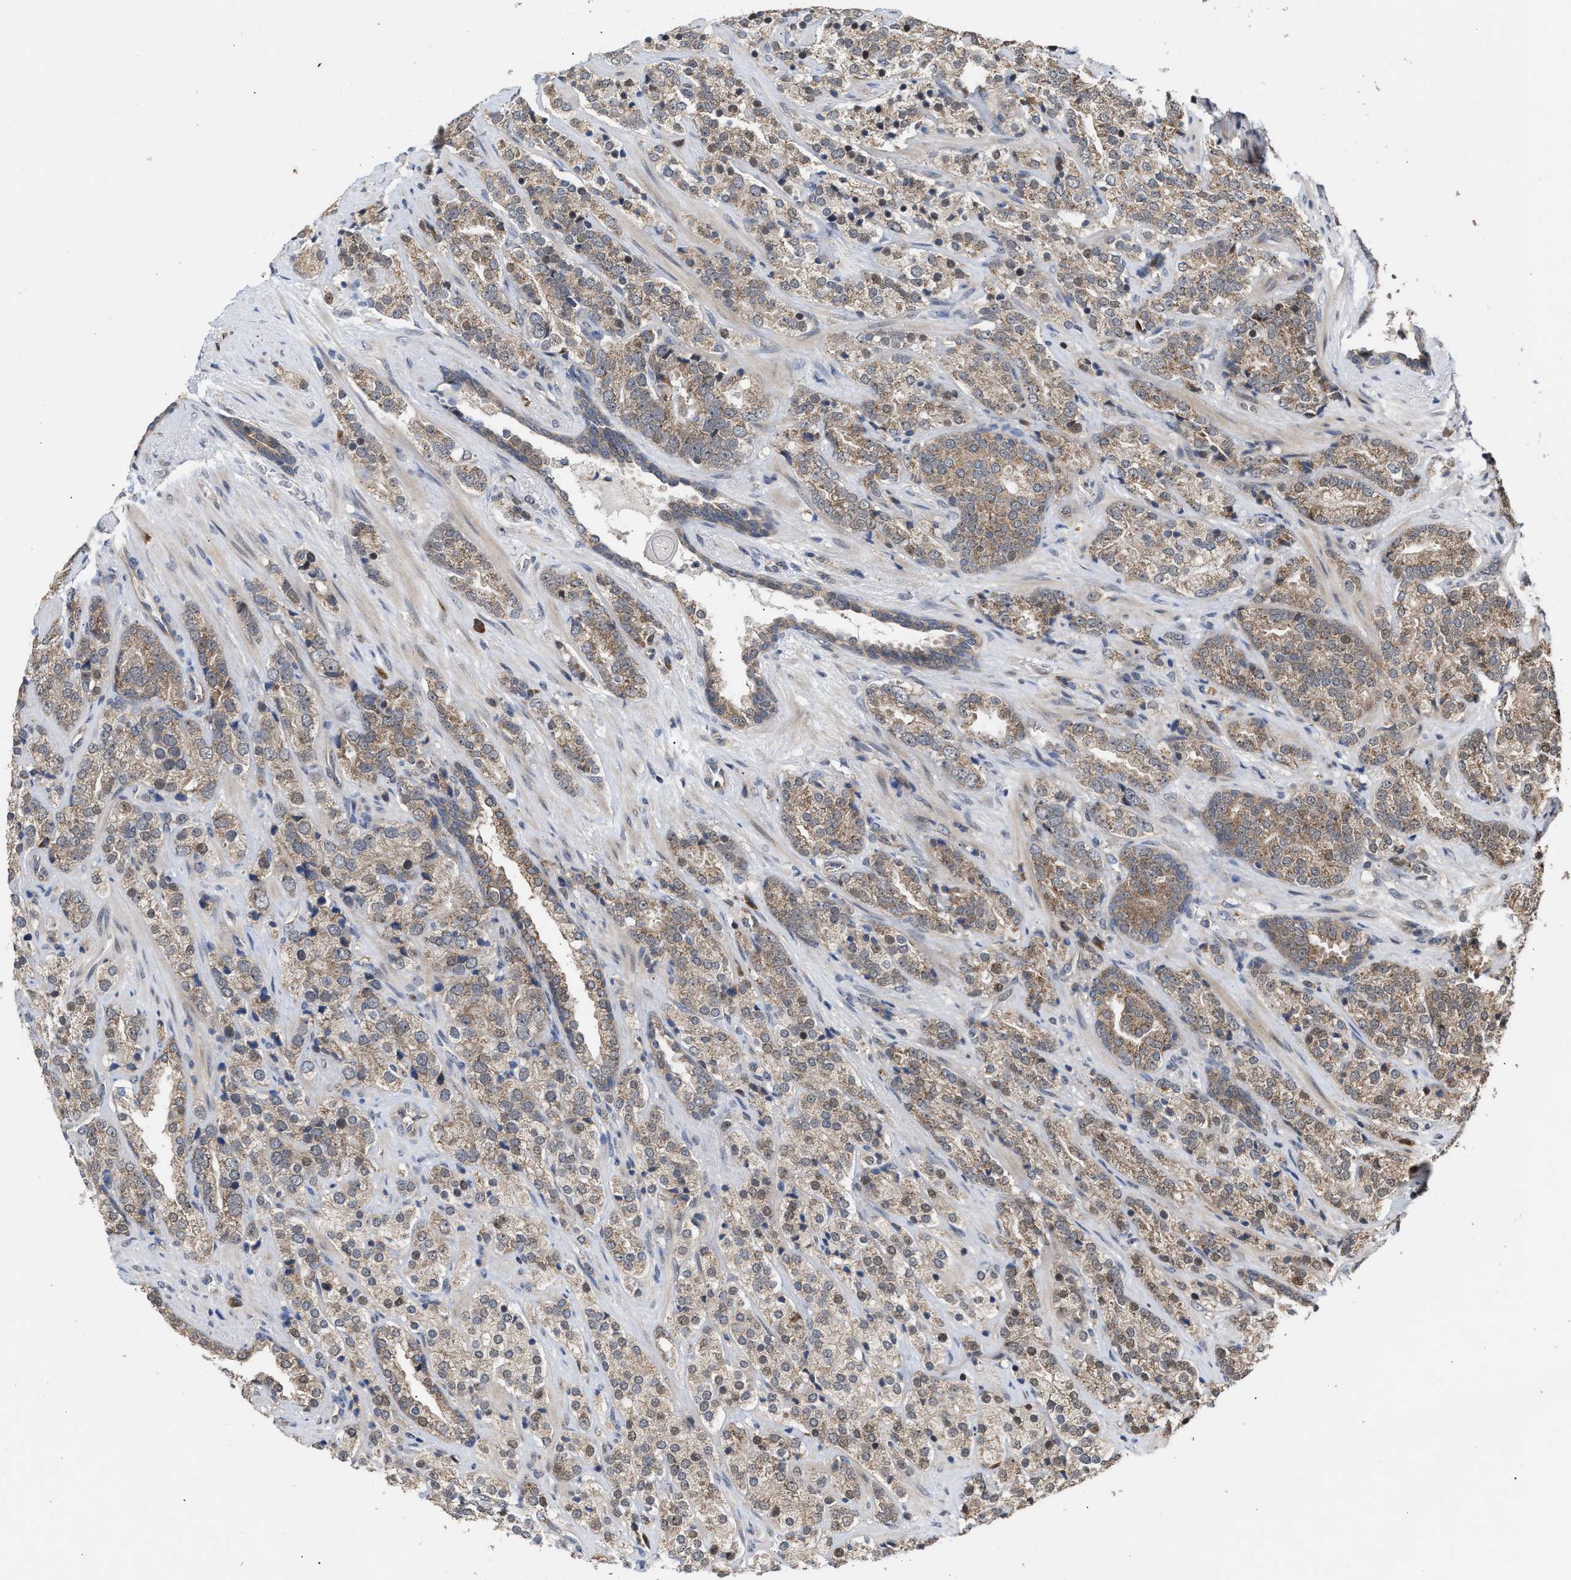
{"staining": {"intensity": "moderate", "quantity": ">75%", "location": "cytoplasmic/membranous"}, "tissue": "prostate cancer", "cell_type": "Tumor cells", "image_type": "cancer", "snomed": [{"axis": "morphology", "description": "Adenocarcinoma, High grade"}, {"axis": "topography", "description": "Prostate"}], "caption": "Protein staining of prostate adenocarcinoma (high-grade) tissue displays moderate cytoplasmic/membranous positivity in approximately >75% of tumor cells.", "gene": "MKNK2", "patient": {"sex": "male", "age": 71}}